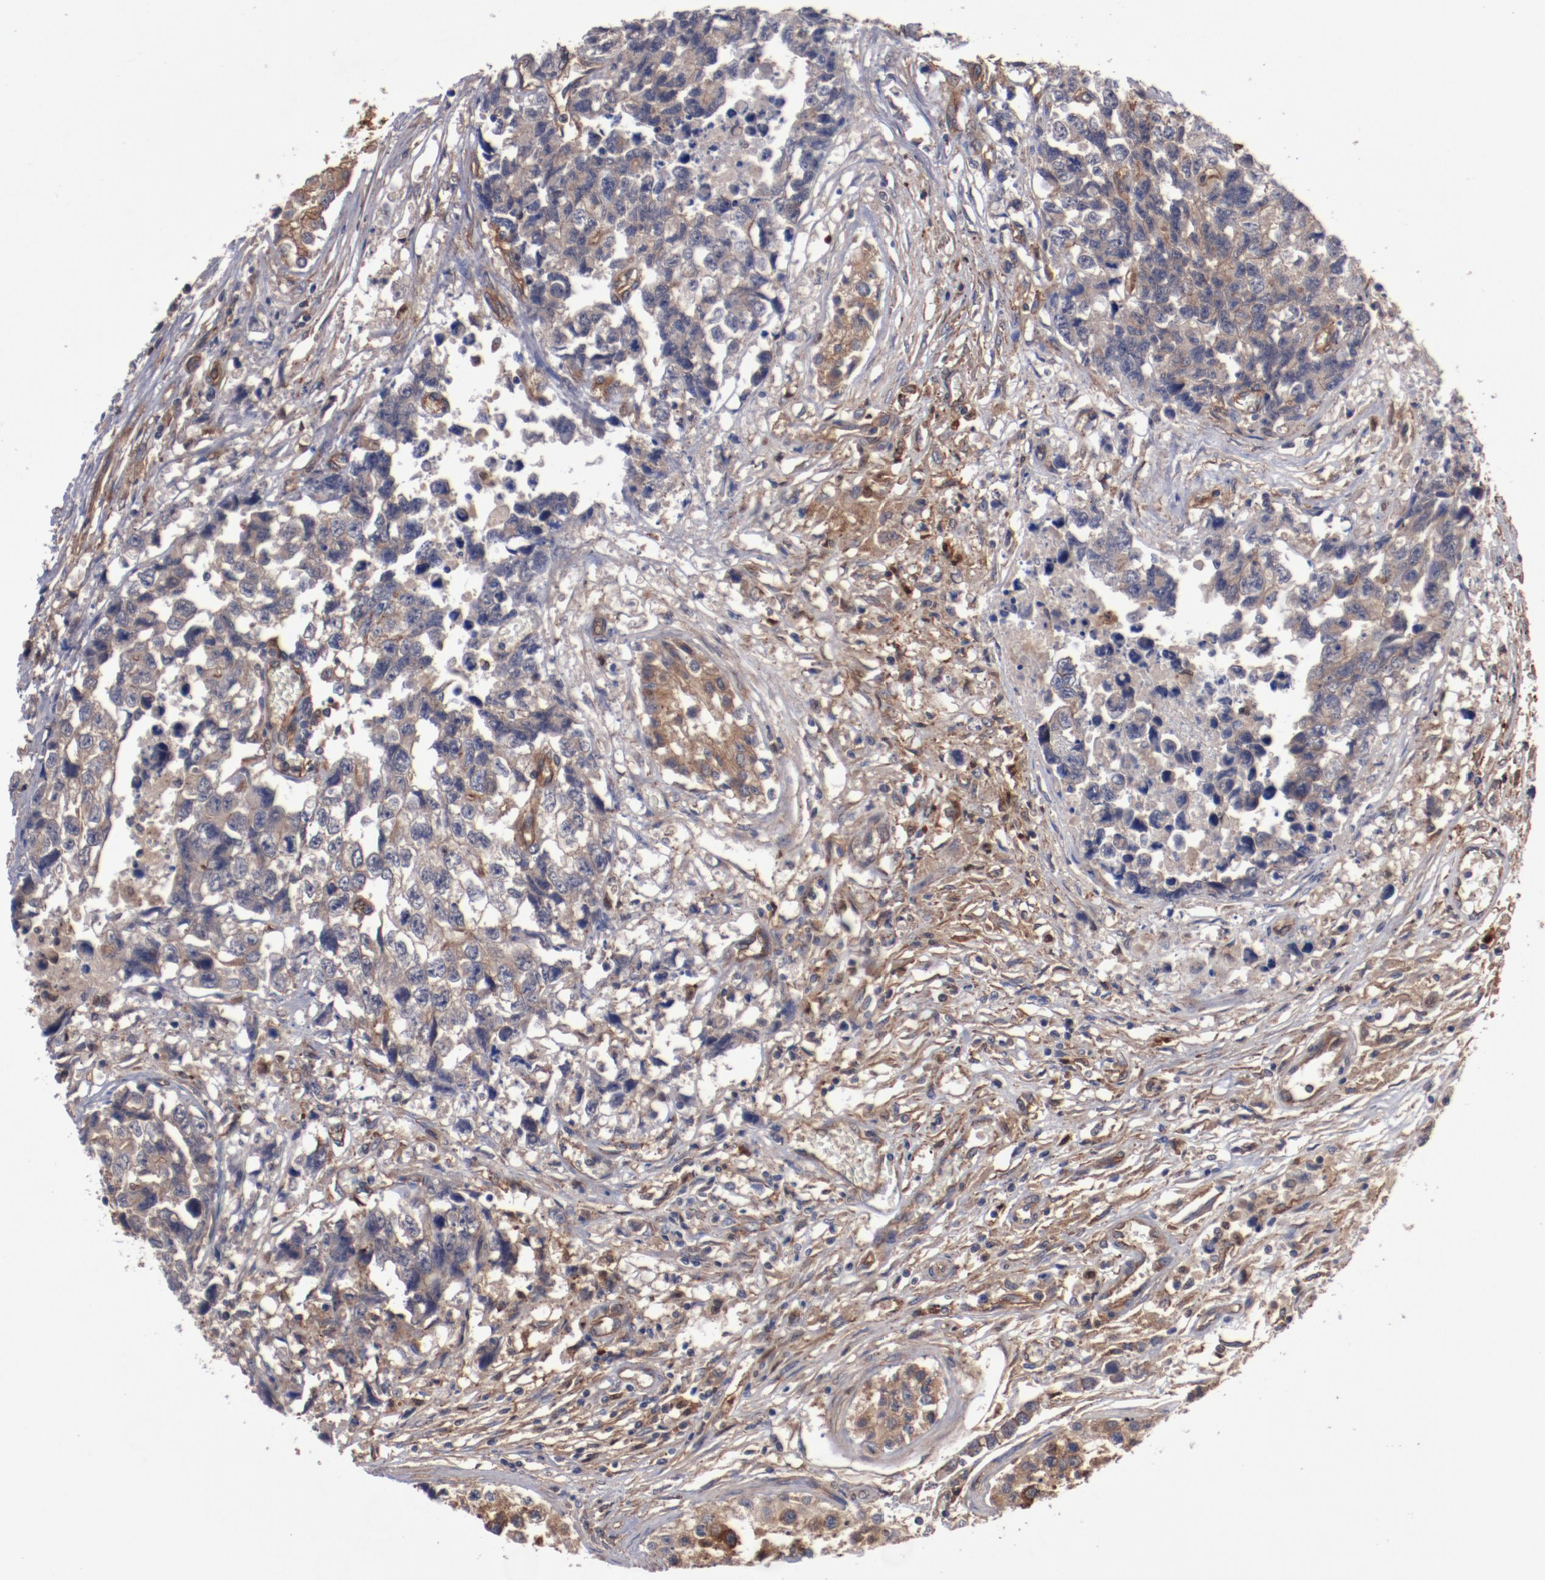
{"staining": {"intensity": "moderate", "quantity": "25%-75%", "location": "cytoplasmic/membranous"}, "tissue": "testis cancer", "cell_type": "Tumor cells", "image_type": "cancer", "snomed": [{"axis": "morphology", "description": "Carcinoma, Embryonal, NOS"}, {"axis": "topography", "description": "Testis"}], "caption": "Approximately 25%-75% of tumor cells in testis embryonal carcinoma reveal moderate cytoplasmic/membranous protein staining as visualized by brown immunohistochemical staining.", "gene": "DNAAF2", "patient": {"sex": "male", "age": 31}}